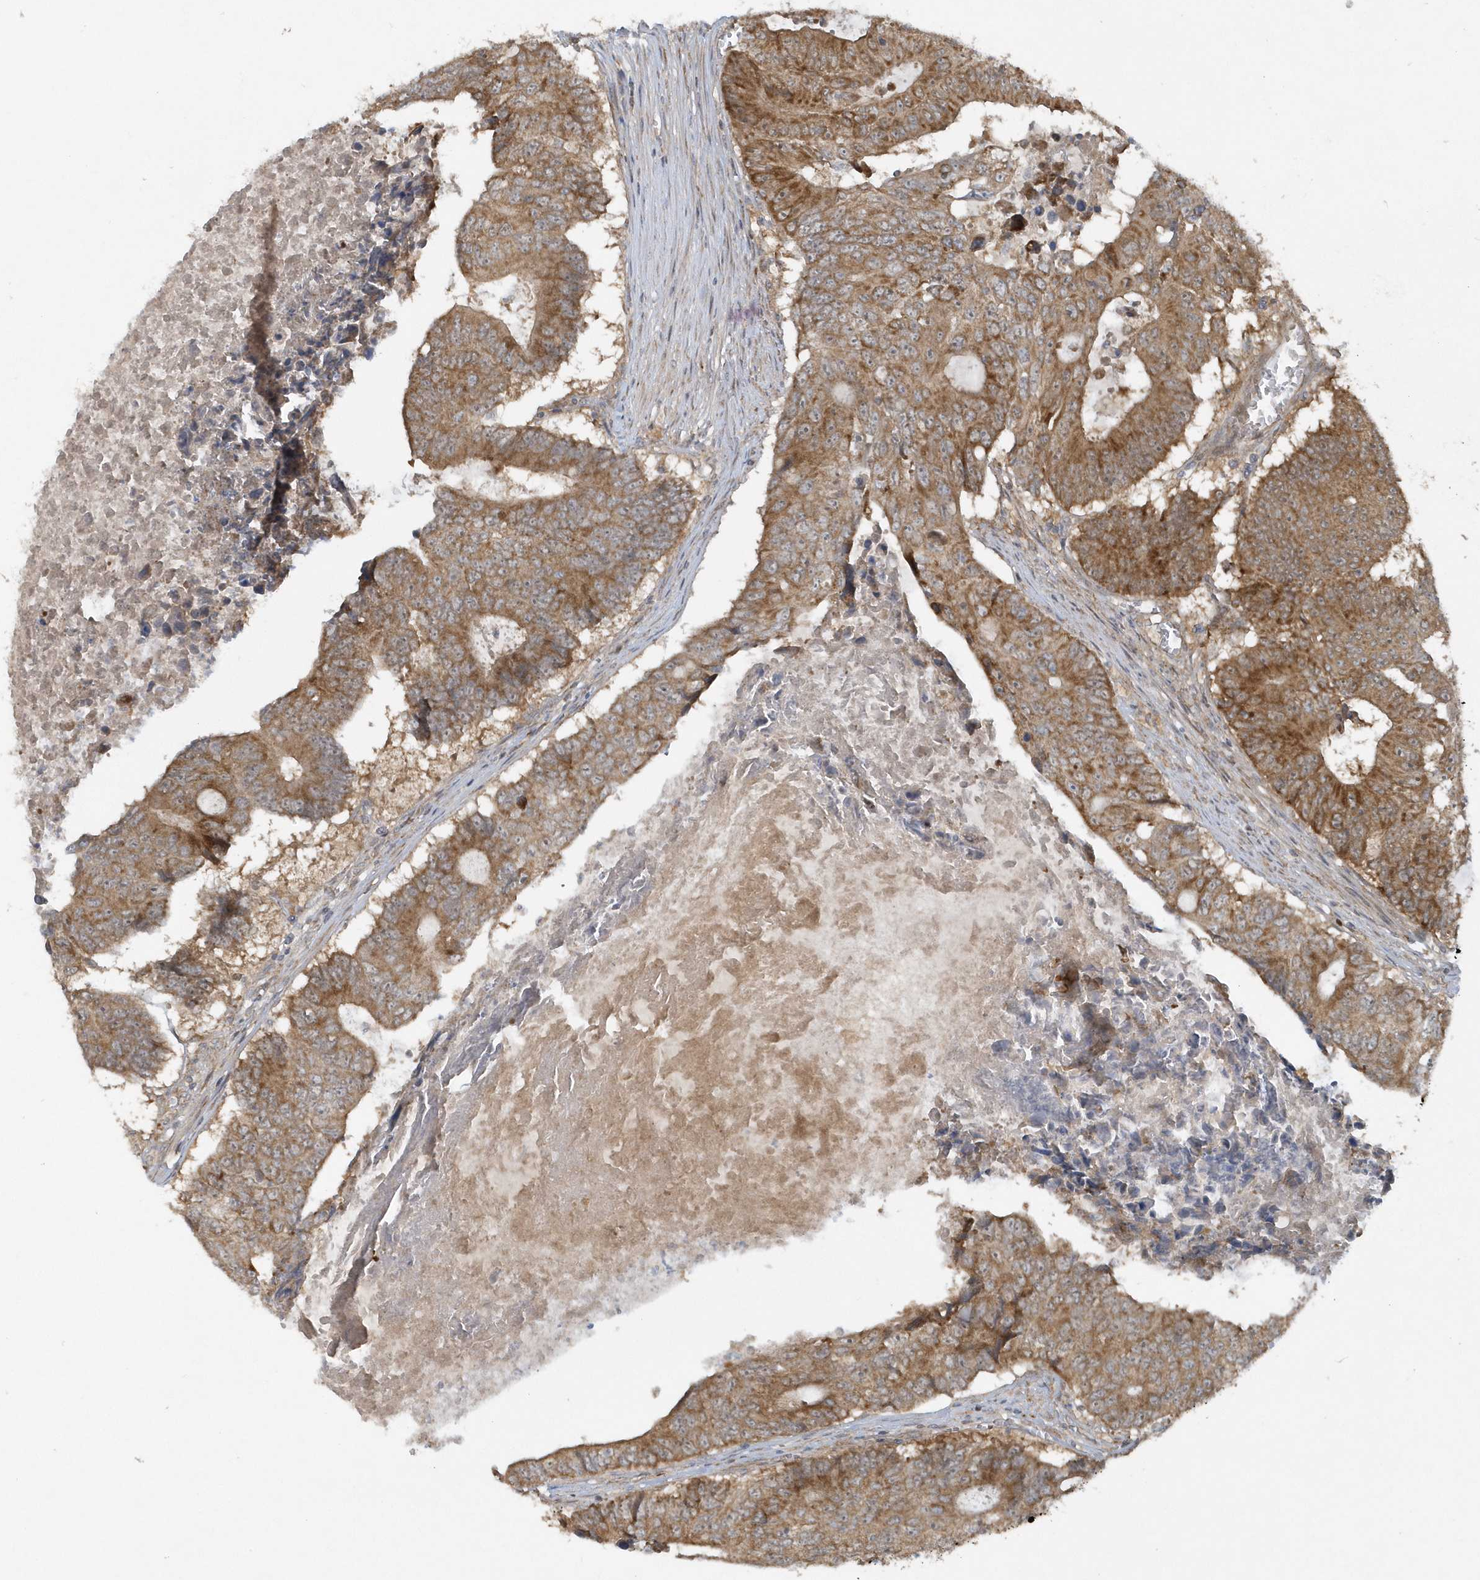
{"staining": {"intensity": "moderate", "quantity": ">75%", "location": "cytoplasmic/membranous"}, "tissue": "colorectal cancer", "cell_type": "Tumor cells", "image_type": "cancer", "snomed": [{"axis": "morphology", "description": "Adenocarcinoma, NOS"}, {"axis": "topography", "description": "Colon"}], "caption": "A micrograph of human colorectal cancer (adenocarcinoma) stained for a protein reveals moderate cytoplasmic/membranous brown staining in tumor cells.", "gene": "THG1L", "patient": {"sex": "male", "age": 87}}